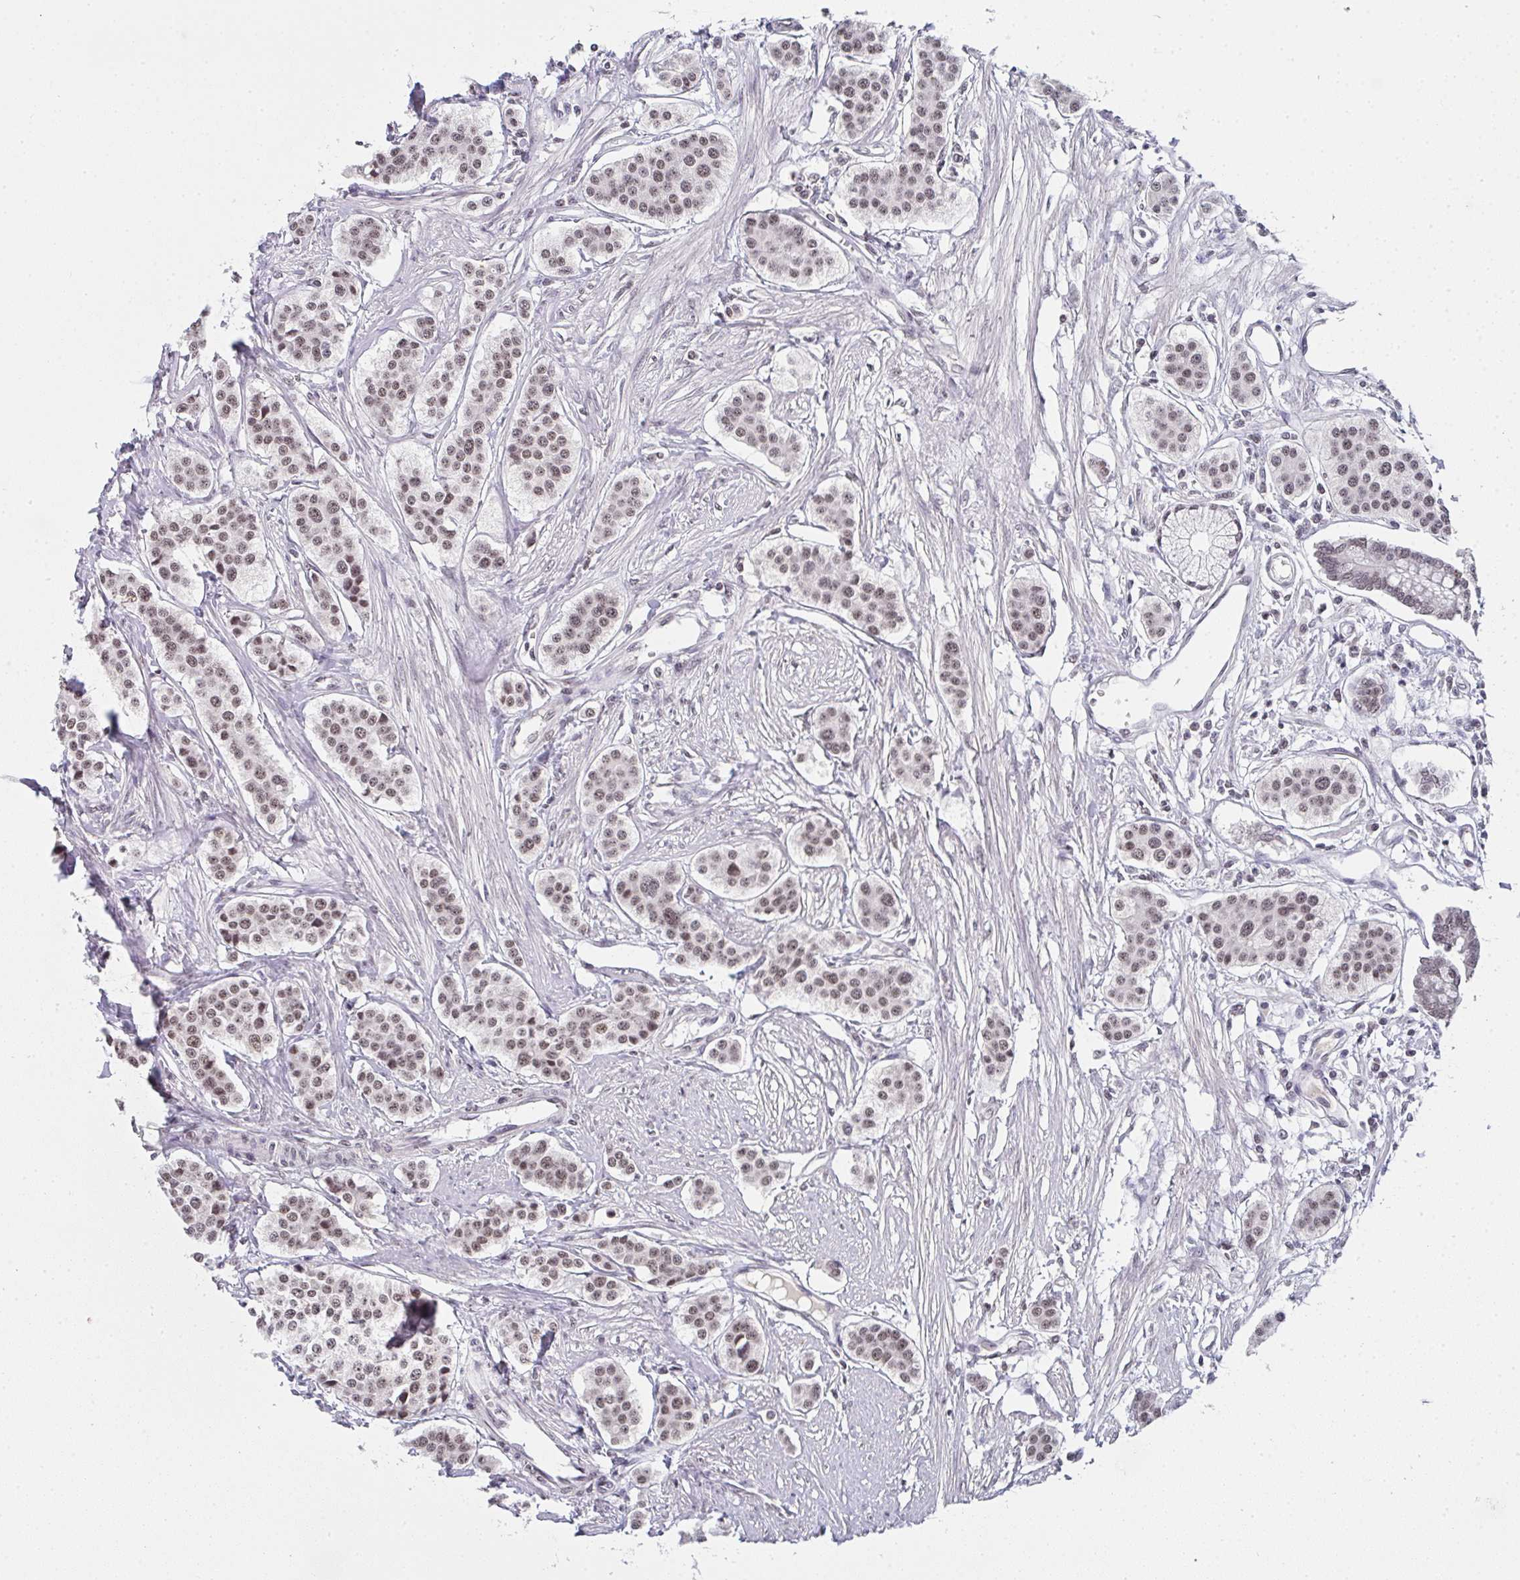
{"staining": {"intensity": "moderate", "quantity": "25%-75%", "location": "nuclear"}, "tissue": "carcinoid", "cell_type": "Tumor cells", "image_type": "cancer", "snomed": [{"axis": "morphology", "description": "Carcinoid, malignant, NOS"}, {"axis": "topography", "description": "Small intestine"}], "caption": "IHC of carcinoid displays medium levels of moderate nuclear expression in about 25%-75% of tumor cells. (IHC, brightfield microscopy, high magnification).", "gene": "DKC1", "patient": {"sex": "male", "age": 60}}